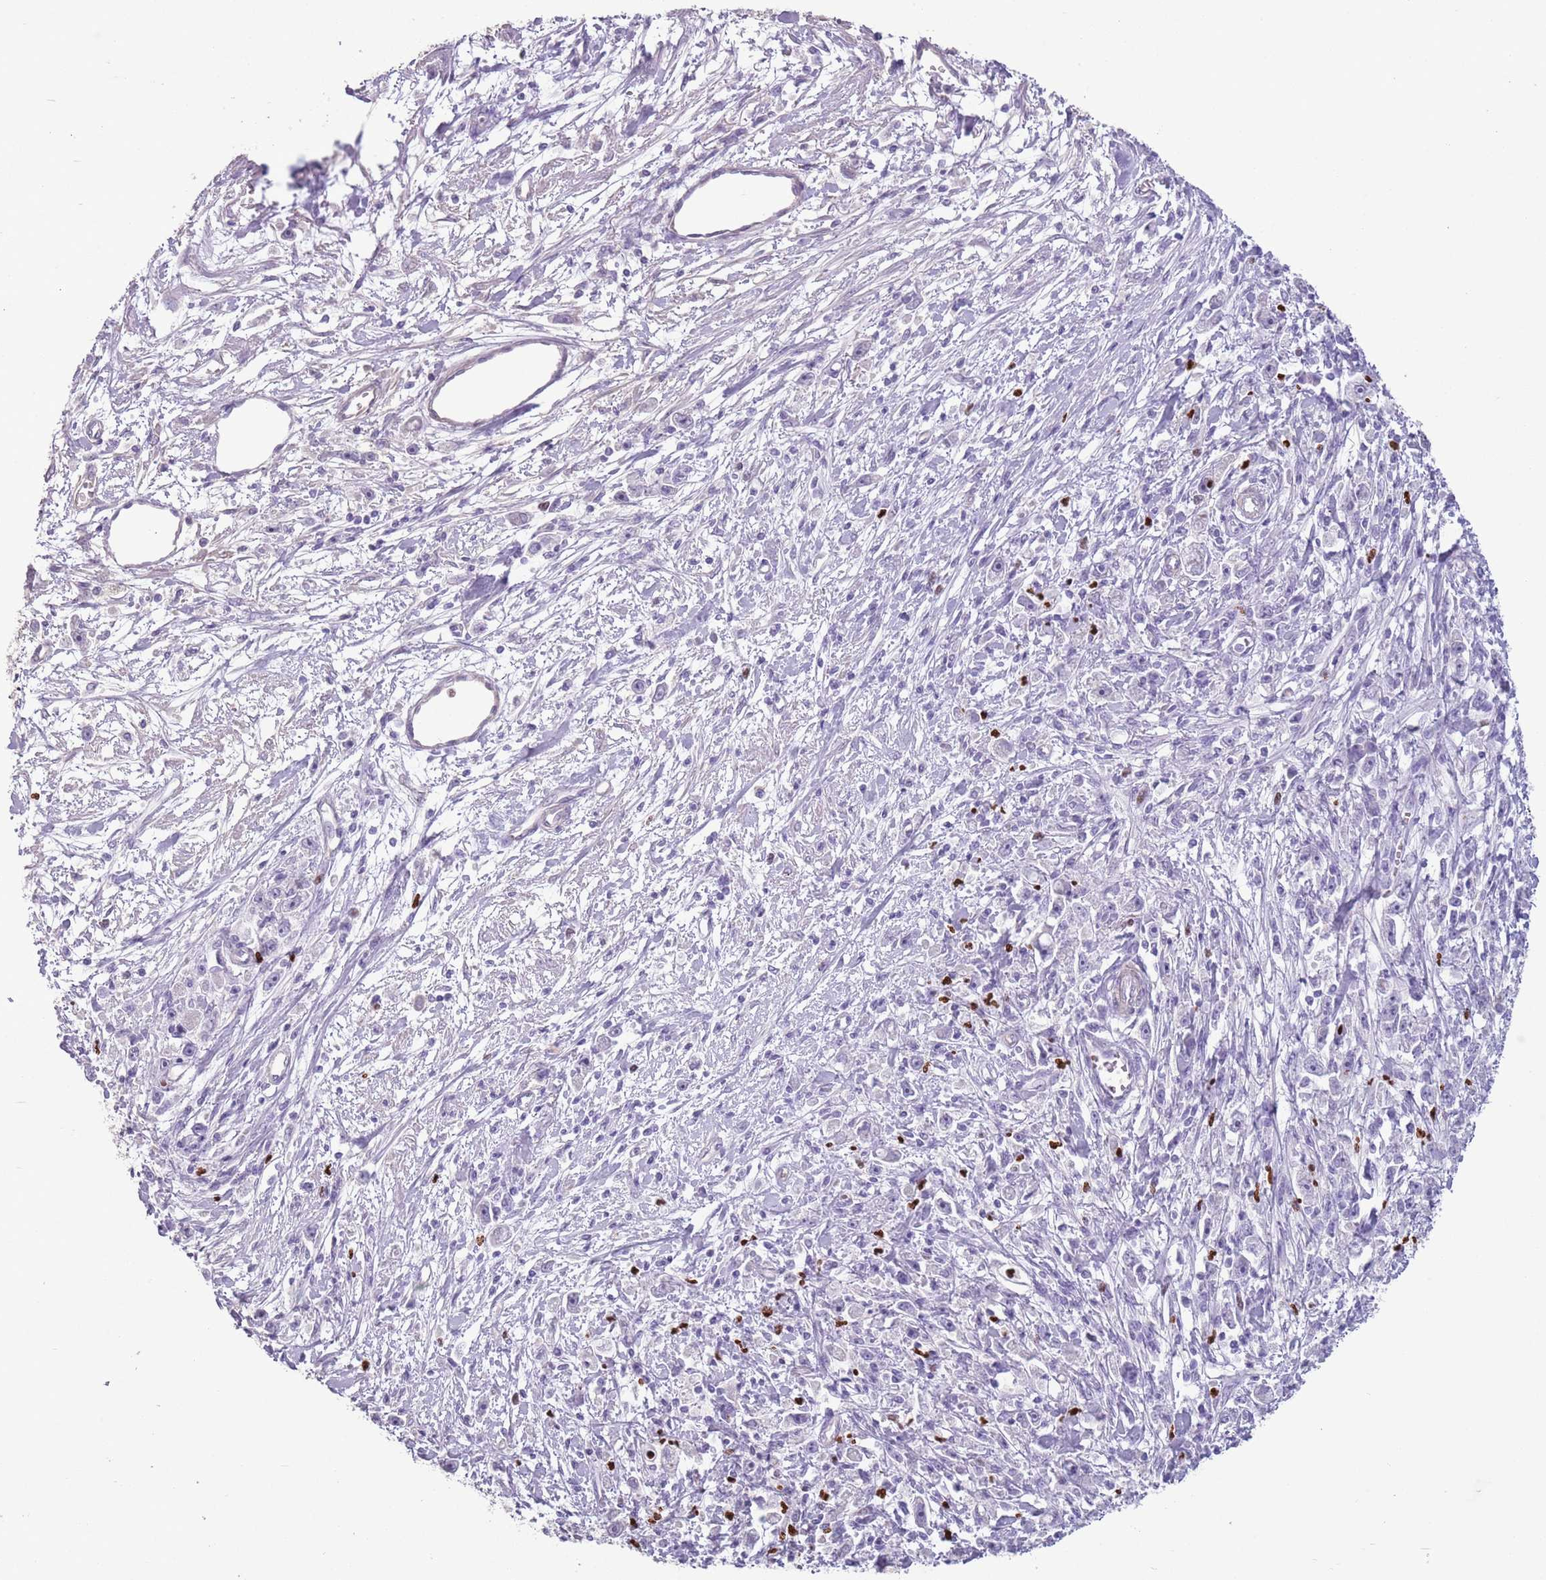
{"staining": {"intensity": "negative", "quantity": "none", "location": "none"}, "tissue": "stomach cancer", "cell_type": "Tumor cells", "image_type": "cancer", "snomed": [{"axis": "morphology", "description": "Adenocarcinoma, NOS"}, {"axis": "topography", "description": "Stomach"}], "caption": "The histopathology image displays no significant positivity in tumor cells of stomach adenocarcinoma.", "gene": "CELF6", "patient": {"sex": "female", "age": 59}}